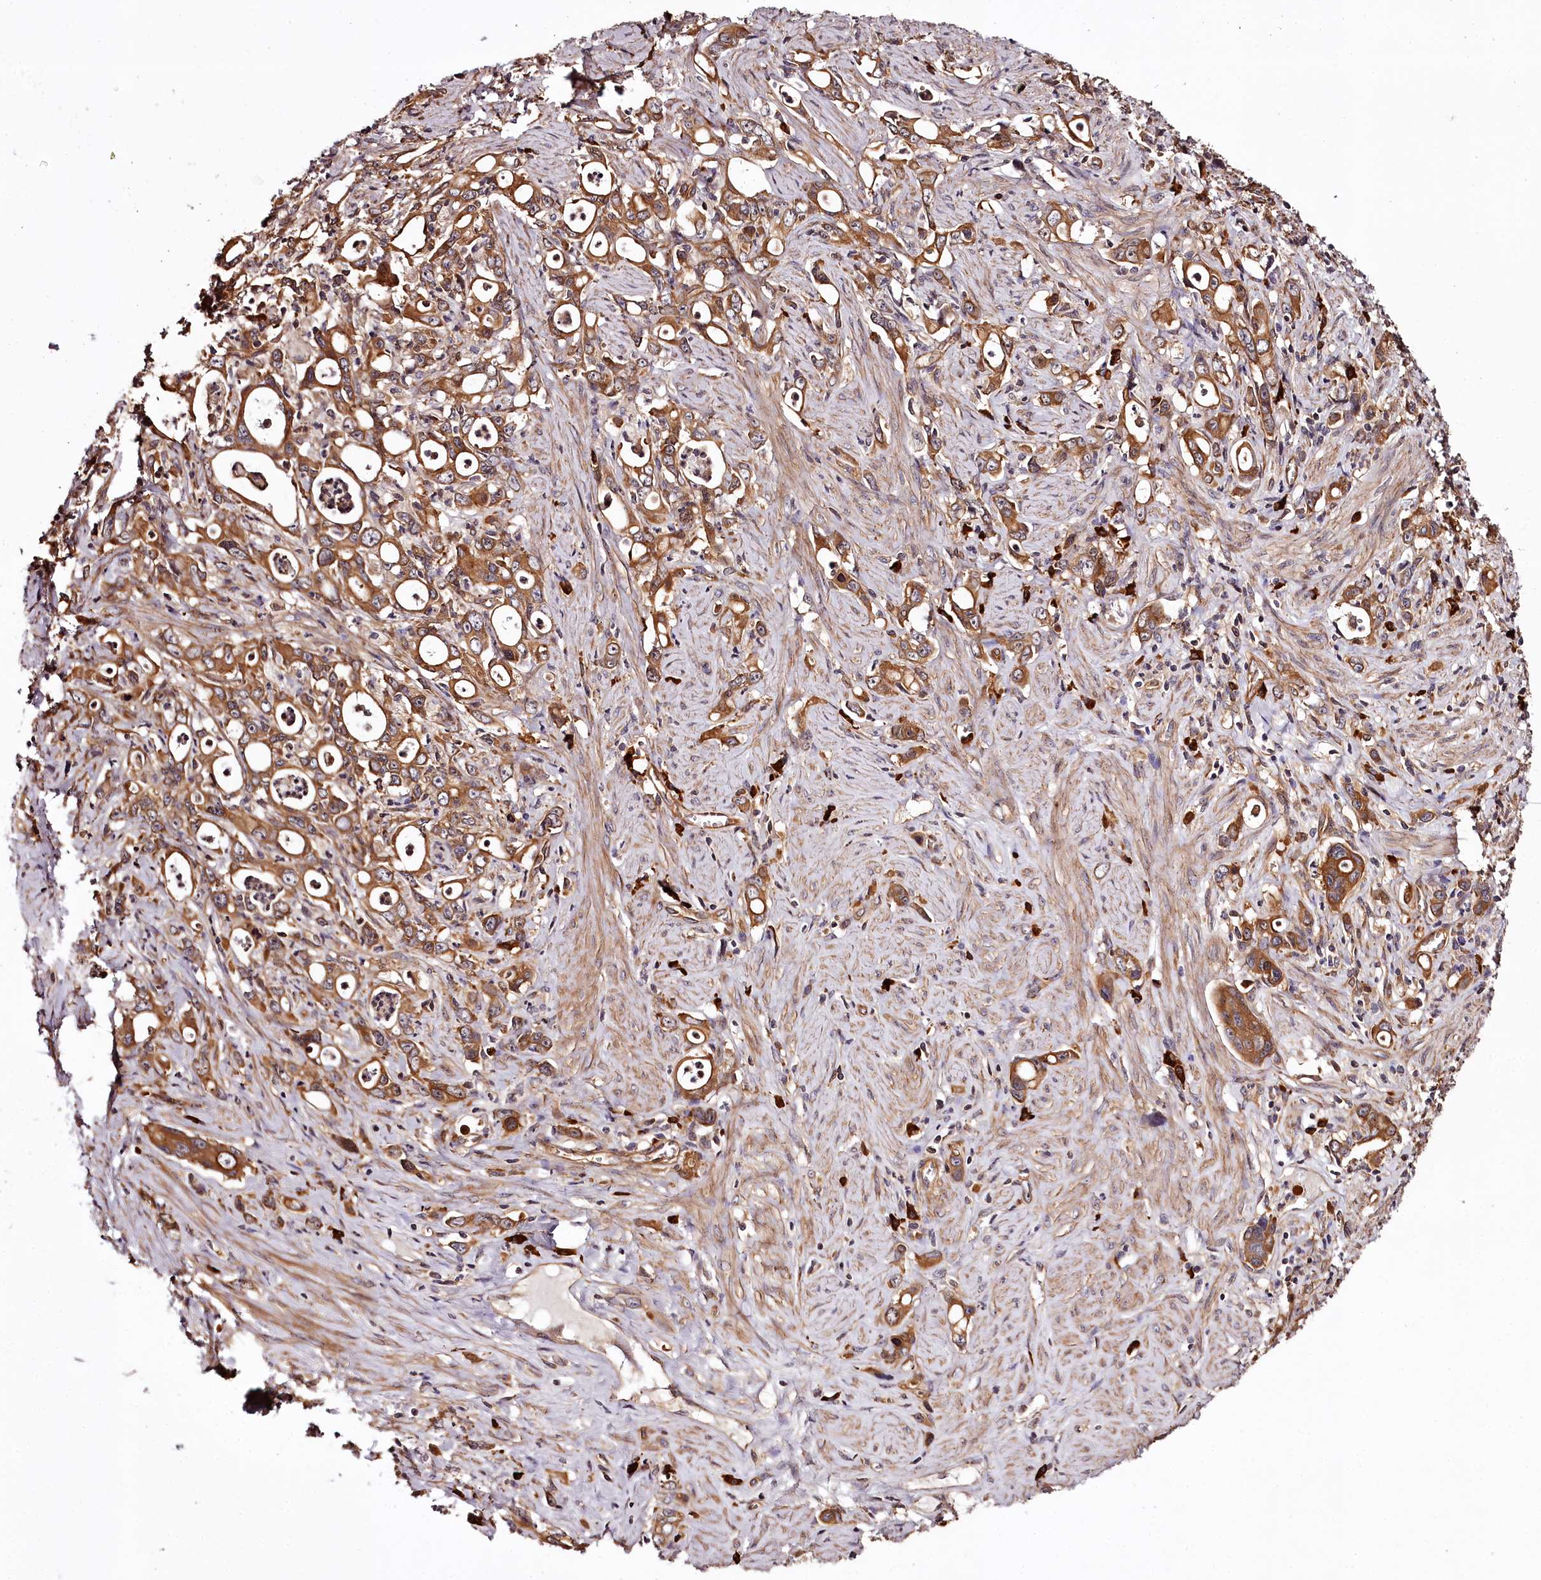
{"staining": {"intensity": "moderate", "quantity": ">75%", "location": "cytoplasmic/membranous"}, "tissue": "stomach cancer", "cell_type": "Tumor cells", "image_type": "cancer", "snomed": [{"axis": "morphology", "description": "Adenocarcinoma, NOS"}, {"axis": "topography", "description": "Stomach, lower"}], "caption": "A medium amount of moderate cytoplasmic/membranous expression is present in about >75% of tumor cells in stomach cancer (adenocarcinoma) tissue.", "gene": "TARS1", "patient": {"sex": "female", "age": 43}}